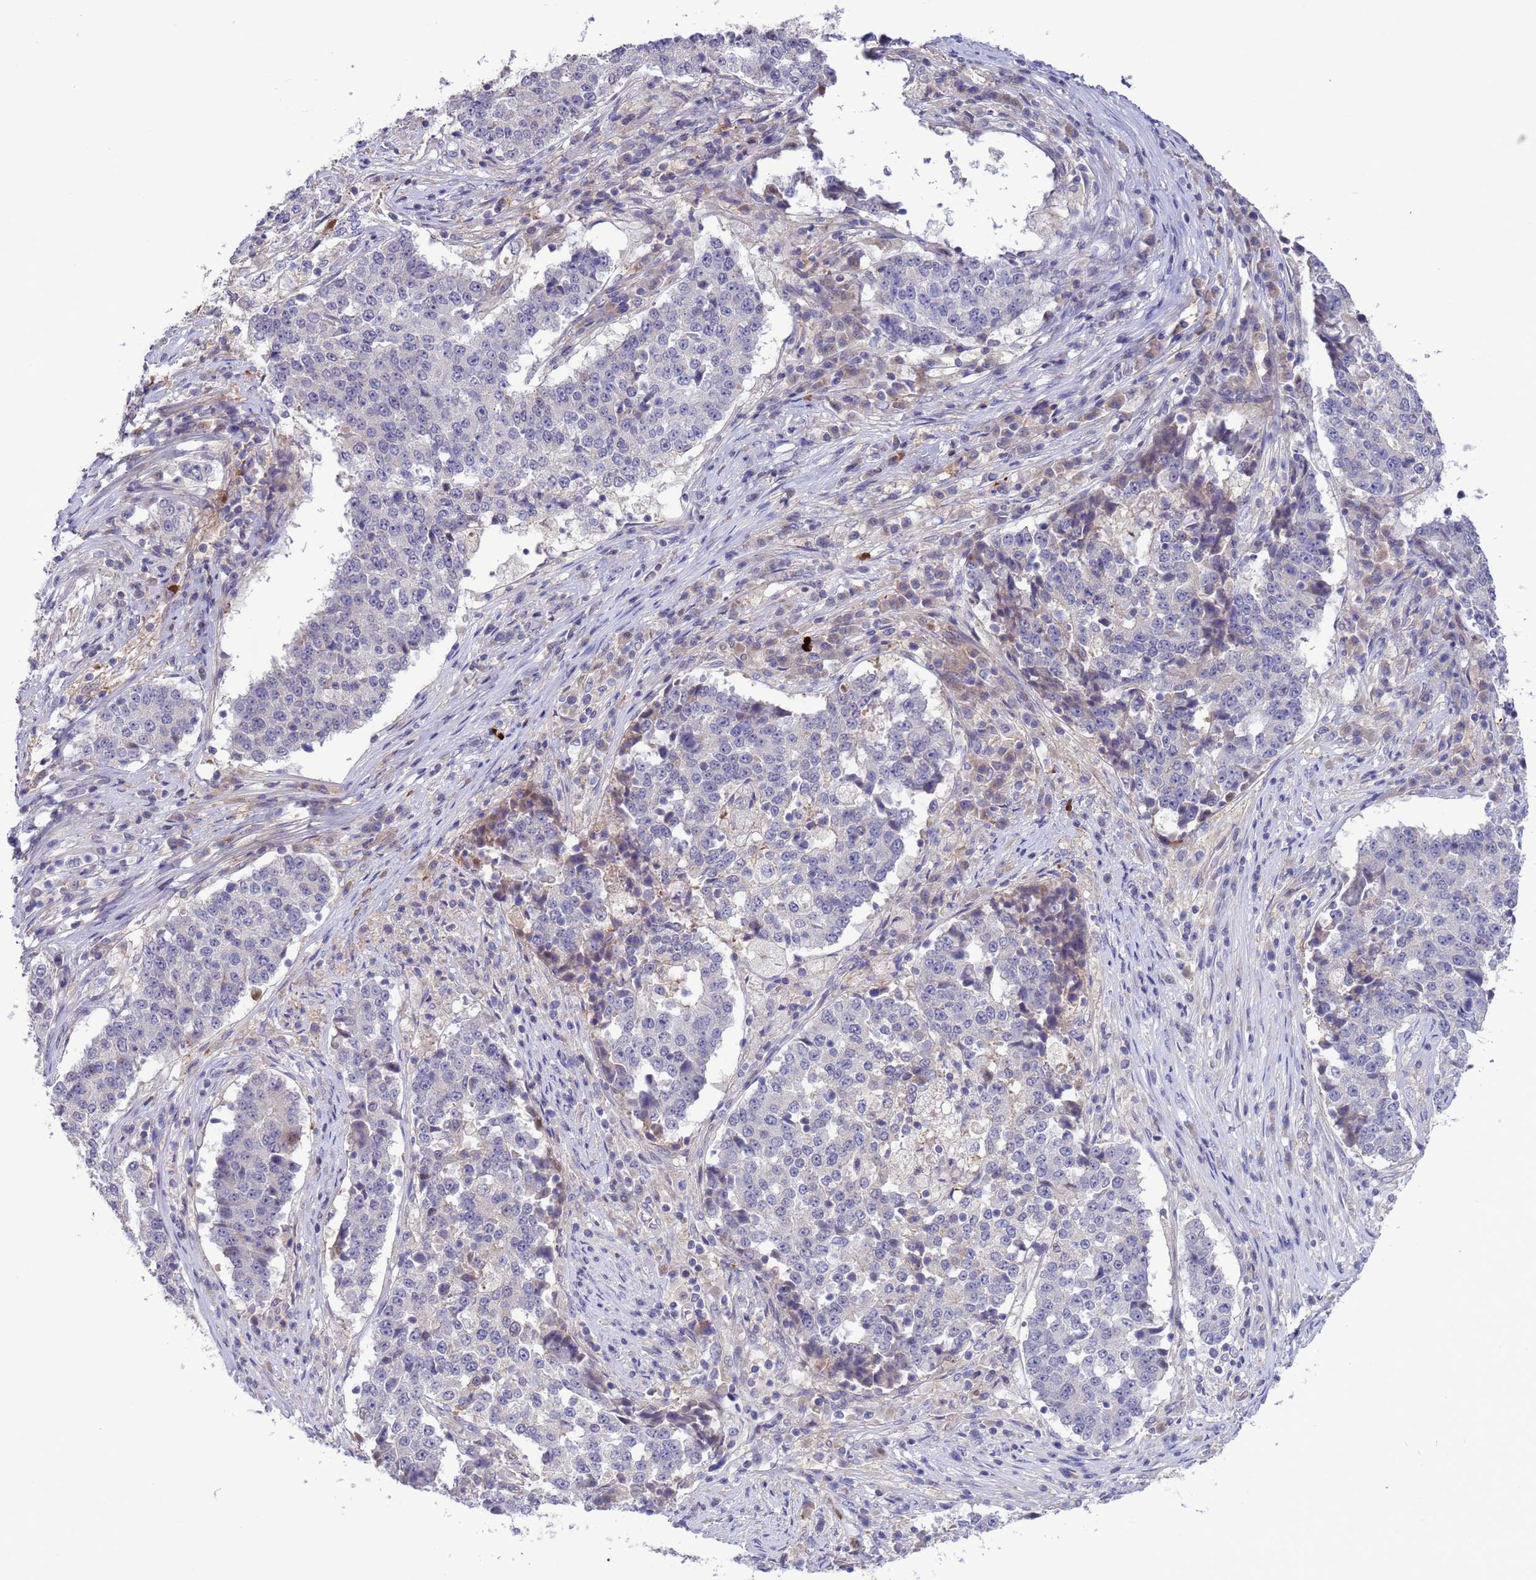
{"staining": {"intensity": "negative", "quantity": "none", "location": "none"}, "tissue": "stomach cancer", "cell_type": "Tumor cells", "image_type": "cancer", "snomed": [{"axis": "morphology", "description": "Adenocarcinoma, NOS"}, {"axis": "topography", "description": "Stomach"}], "caption": "Tumor cells show no significant protein staining in stomach adenocarcinoma.", "gene": "GJA10", "patient": {"sex": "male", "age": 59}}